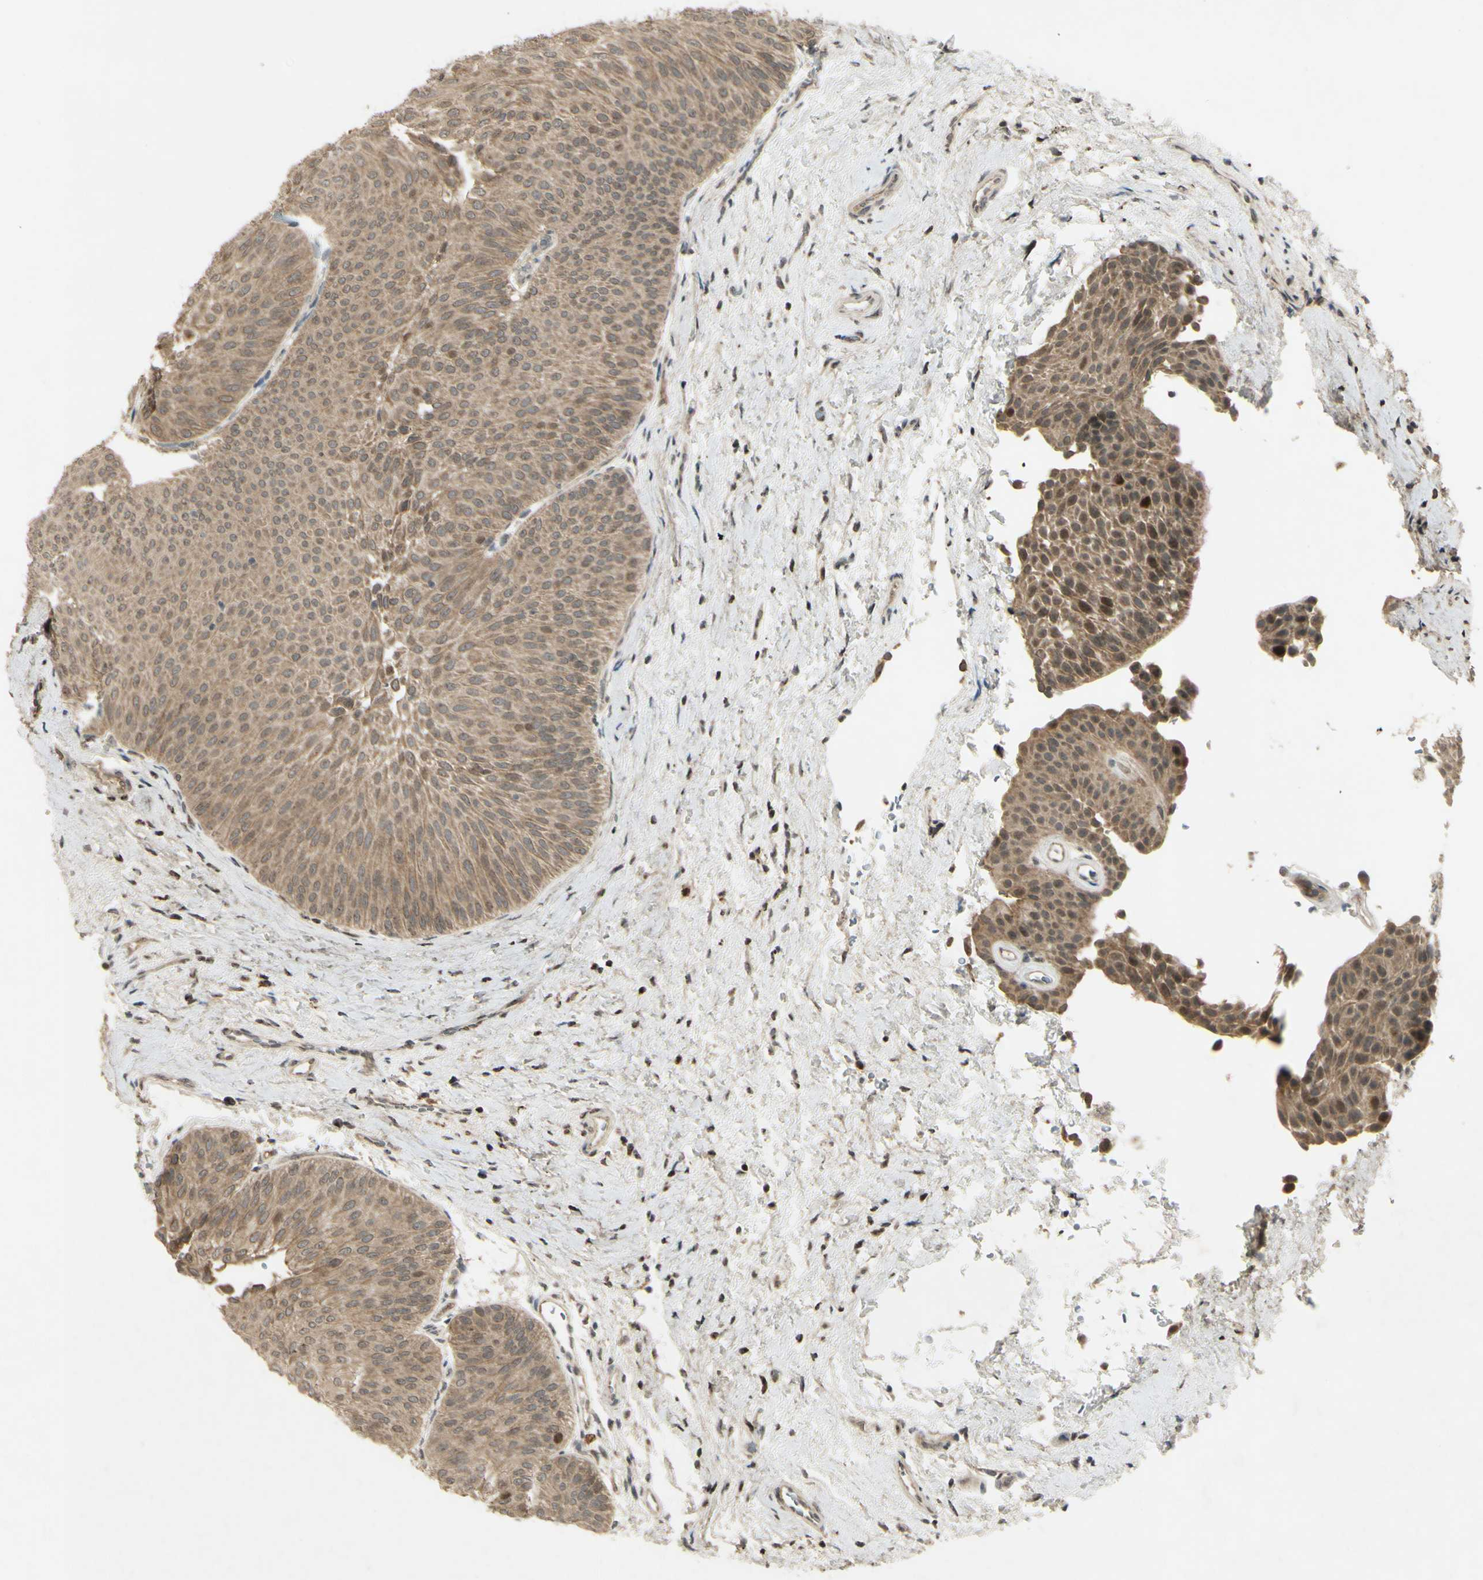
{"staining": {"intensity": "weak", "quantity": "<25%", "location": "nuclear"}, "tissue": "urothelial cancer", "cell_type": "Tumor cells", "image_type": "cancer", "snomed": [{"axis": "morphology", "description": "Urothelial carcinoma, Low grade"}, {"axis": "topography", "description": "Urinary bladder"}], "caption": "The immunohistochemistry (IHC) image has no significant positivity in tumor cells of urothelial carcinoma (low-grade) tissue.", "gene": "RAD18", "patient": {"sex": "female", "age": 60}}